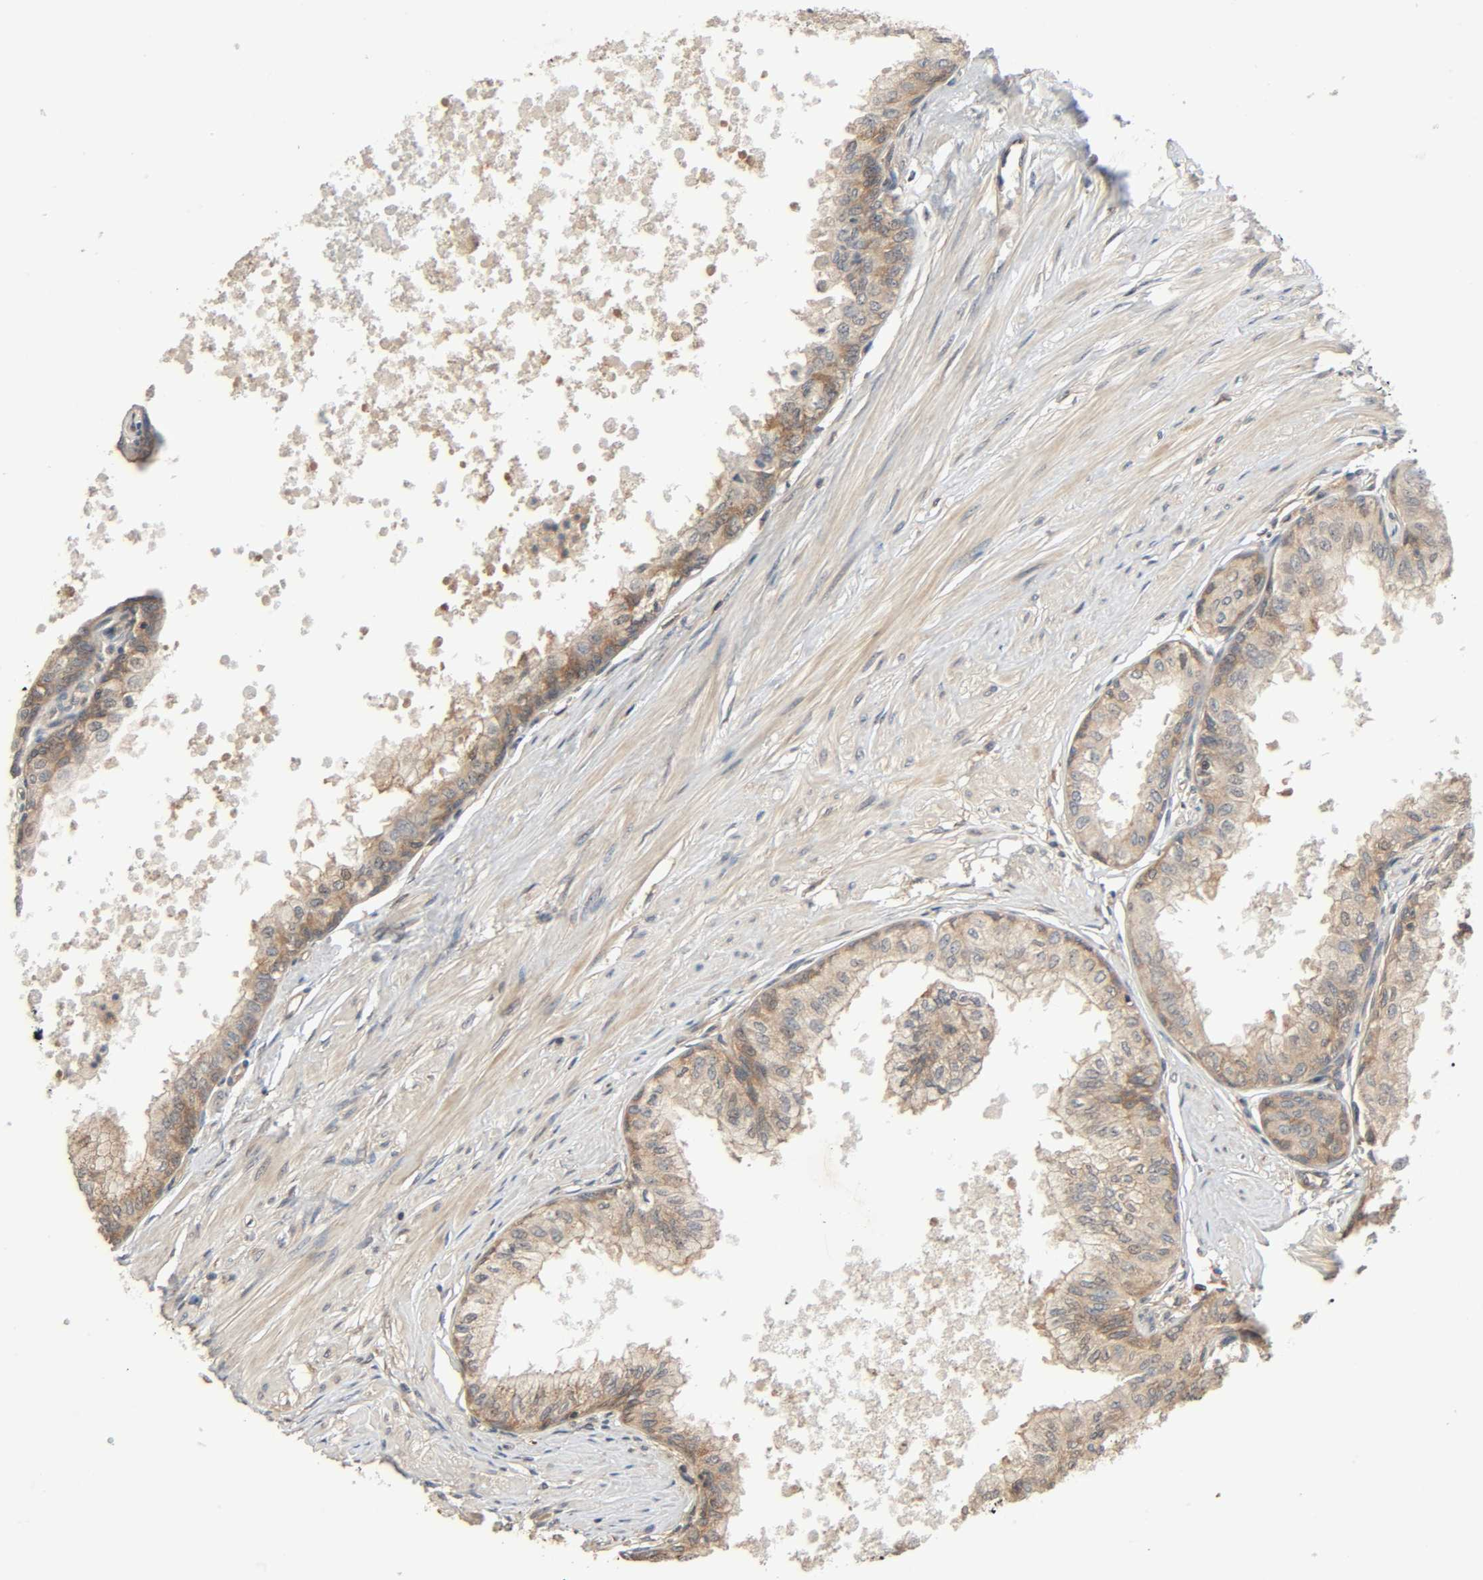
{"staining": {"intensity": "weak", "quantity": ">75%", "location": "cytoplasmic/membranous"}, "tissue": "prostate", "cell_type": "Glandular cells", "image_type": "normal", "snomed": [{"axis": "morphology", "description": "Normal tissue, NOS"}, {"axis": "topography", "description": "Prostate"}, {"axis": "topography", "description": "Seminal veicle"}], "caption": "Immunohistochemistry (IHC) of benign human prostate demonstrates low levels of weak cytoplasmic/membranous staining in approximately >75% of glandular cells. The staining is performed using DAB brown chromogen to label protein expression. The nuclei are counter-stained blue using hematoxylin.", "gene": "PPP2R1B", "patient": {"sex": "male", "age": 60}}